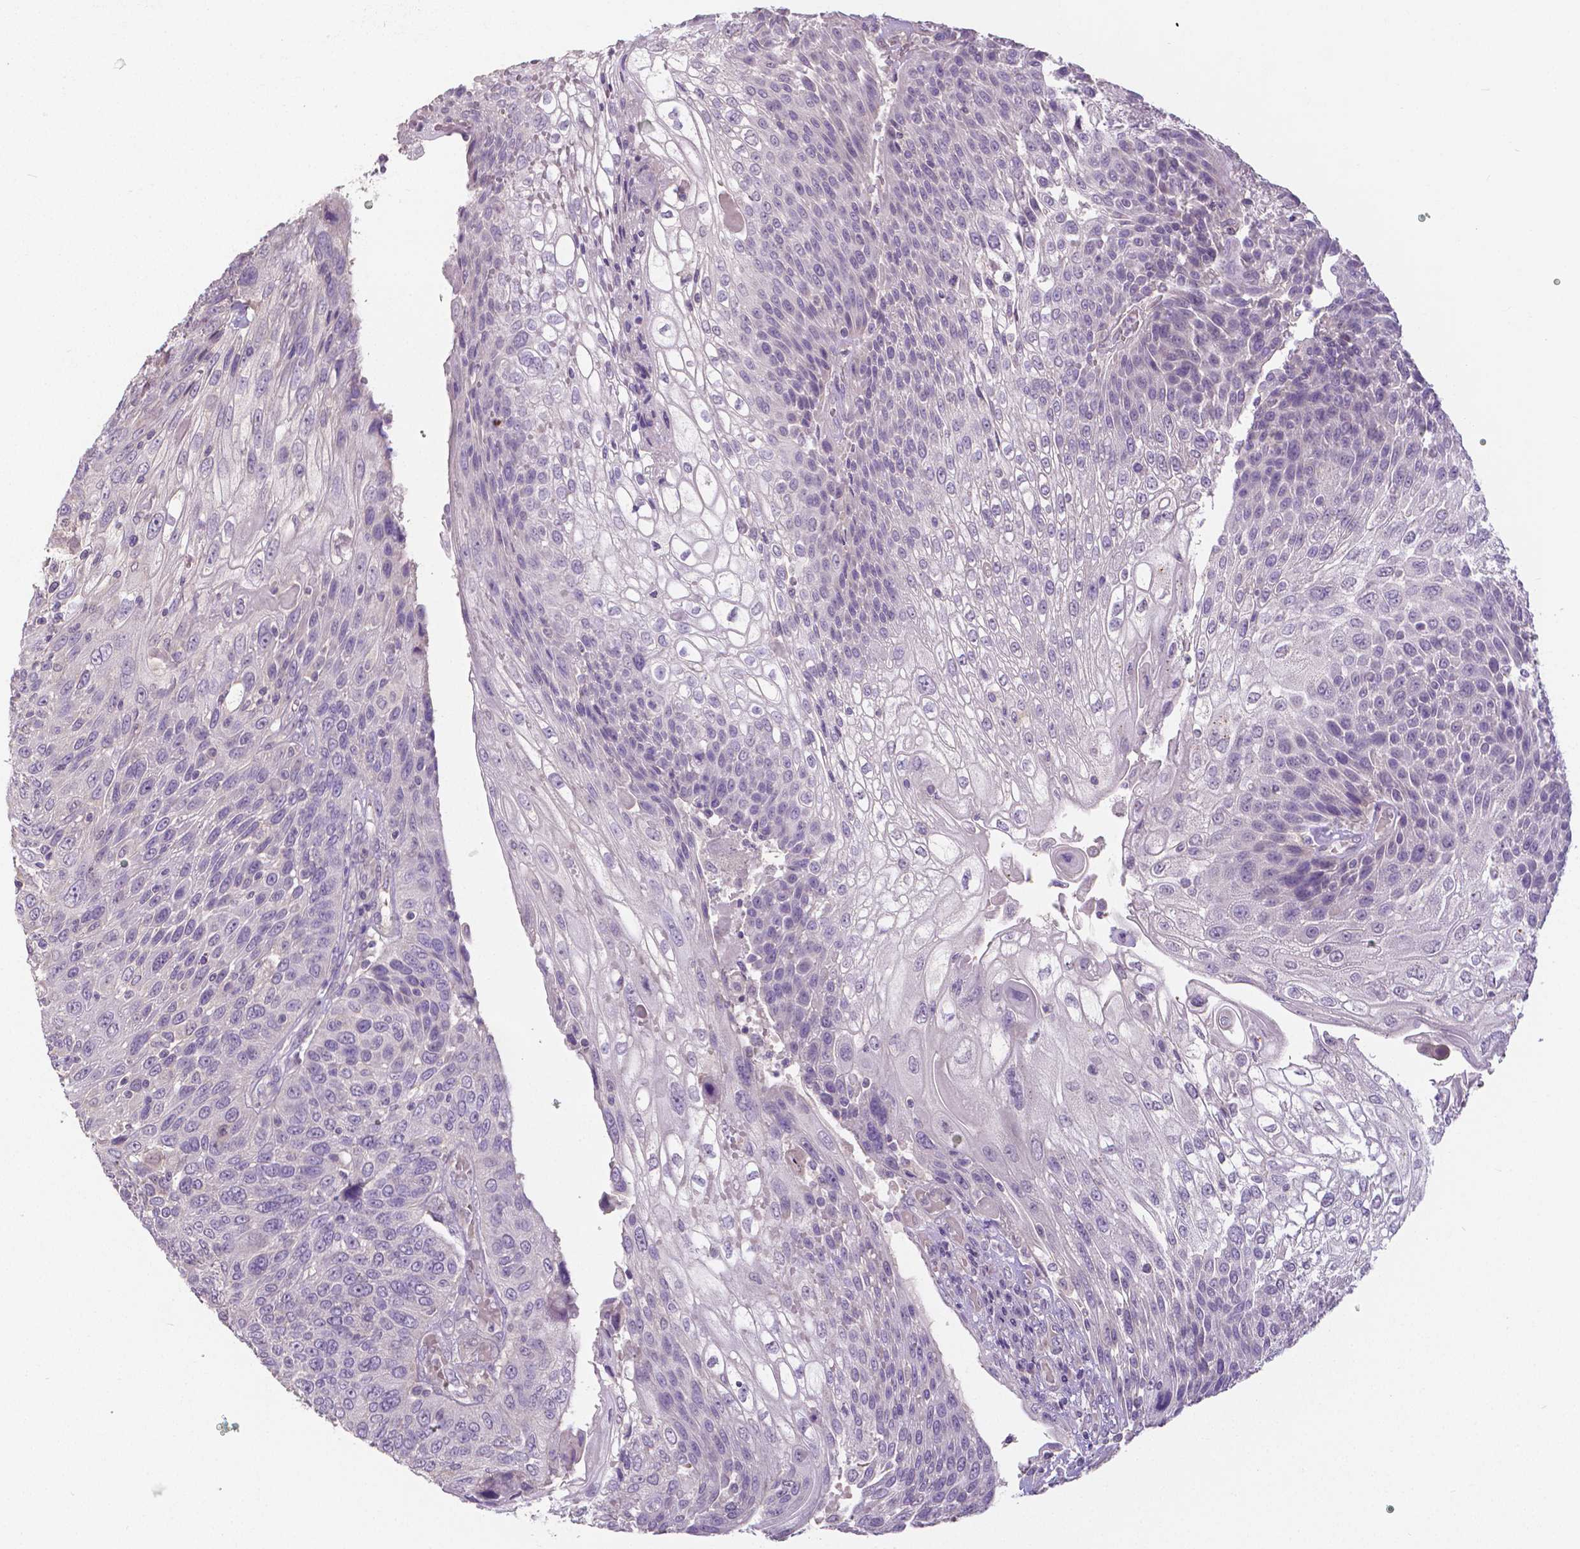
{"staining": {"intensity": "negative", "quantity": "none", "location": "none"}, "tissue": "urothelial cancer", "cell_type": "Tumor cells", "image_type": "cancer", "snomed": [{"axis": "morphology", "description": "Urothelial carcinoma, High grade"}, {"axis": "topography", "description": "Urinary bladder"}], "caption": "An image of urothelial carcinoma (high-grade) stained for a protein demonstrates no brown staining in tumor cells.", "gene": "CRMP1", "patient": {"sex": "female", "age": 70}}